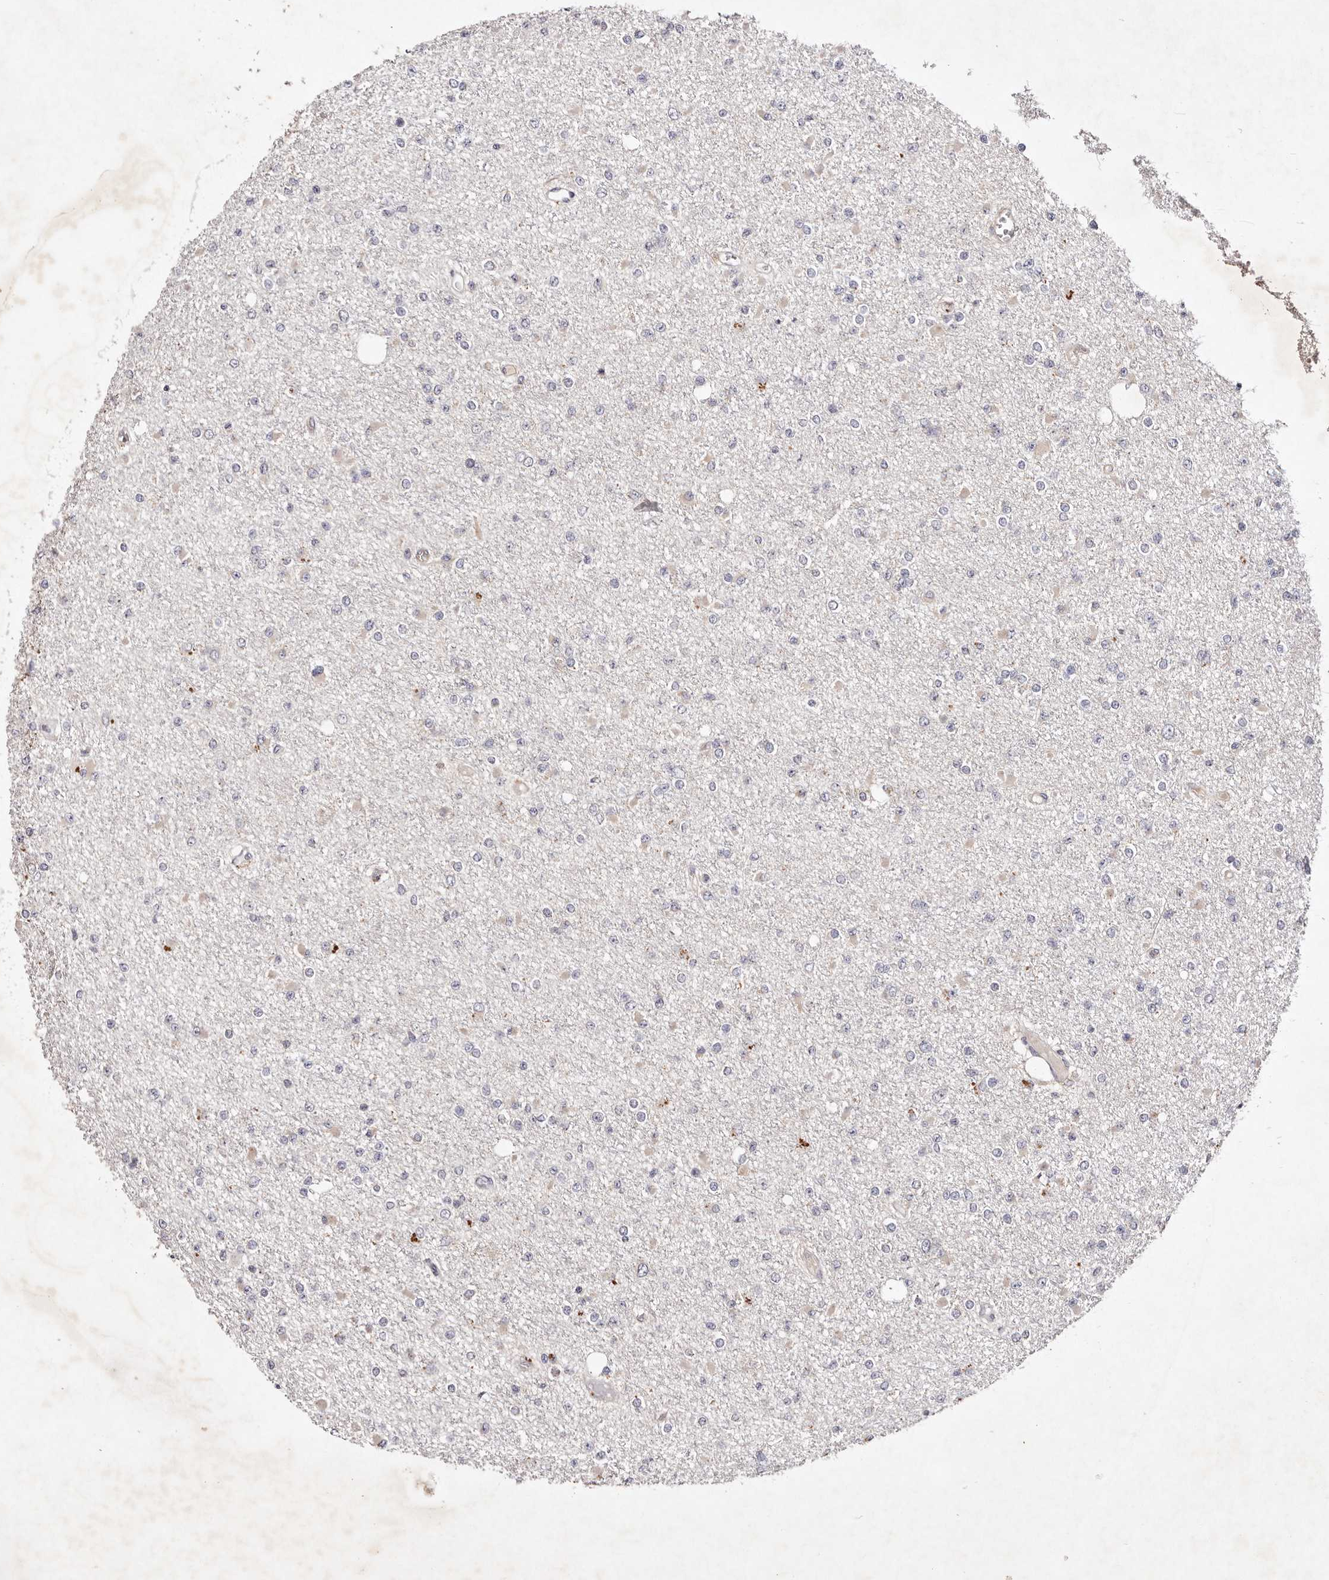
{"staining": {"intensity": "negative", "quantity": "none", "location": "none"}, "tissue": "glioma", "cell_type": "Tumor cells", "image_type": "cancer", "snomed": [{"axis": "morphology", "description": "Glioma, malignant, Low grade"}, {"axis": "topography", "description": "Brain"}], "caption": "Tumor cells show no significant protein staining in malignant glioma (low-grade). The staining is performed using DAB brown chromogen with nuclei counter-stained in using hematoxylin.", "gene": "TSC2", "patient": {"sex": "female", "age": 22}}